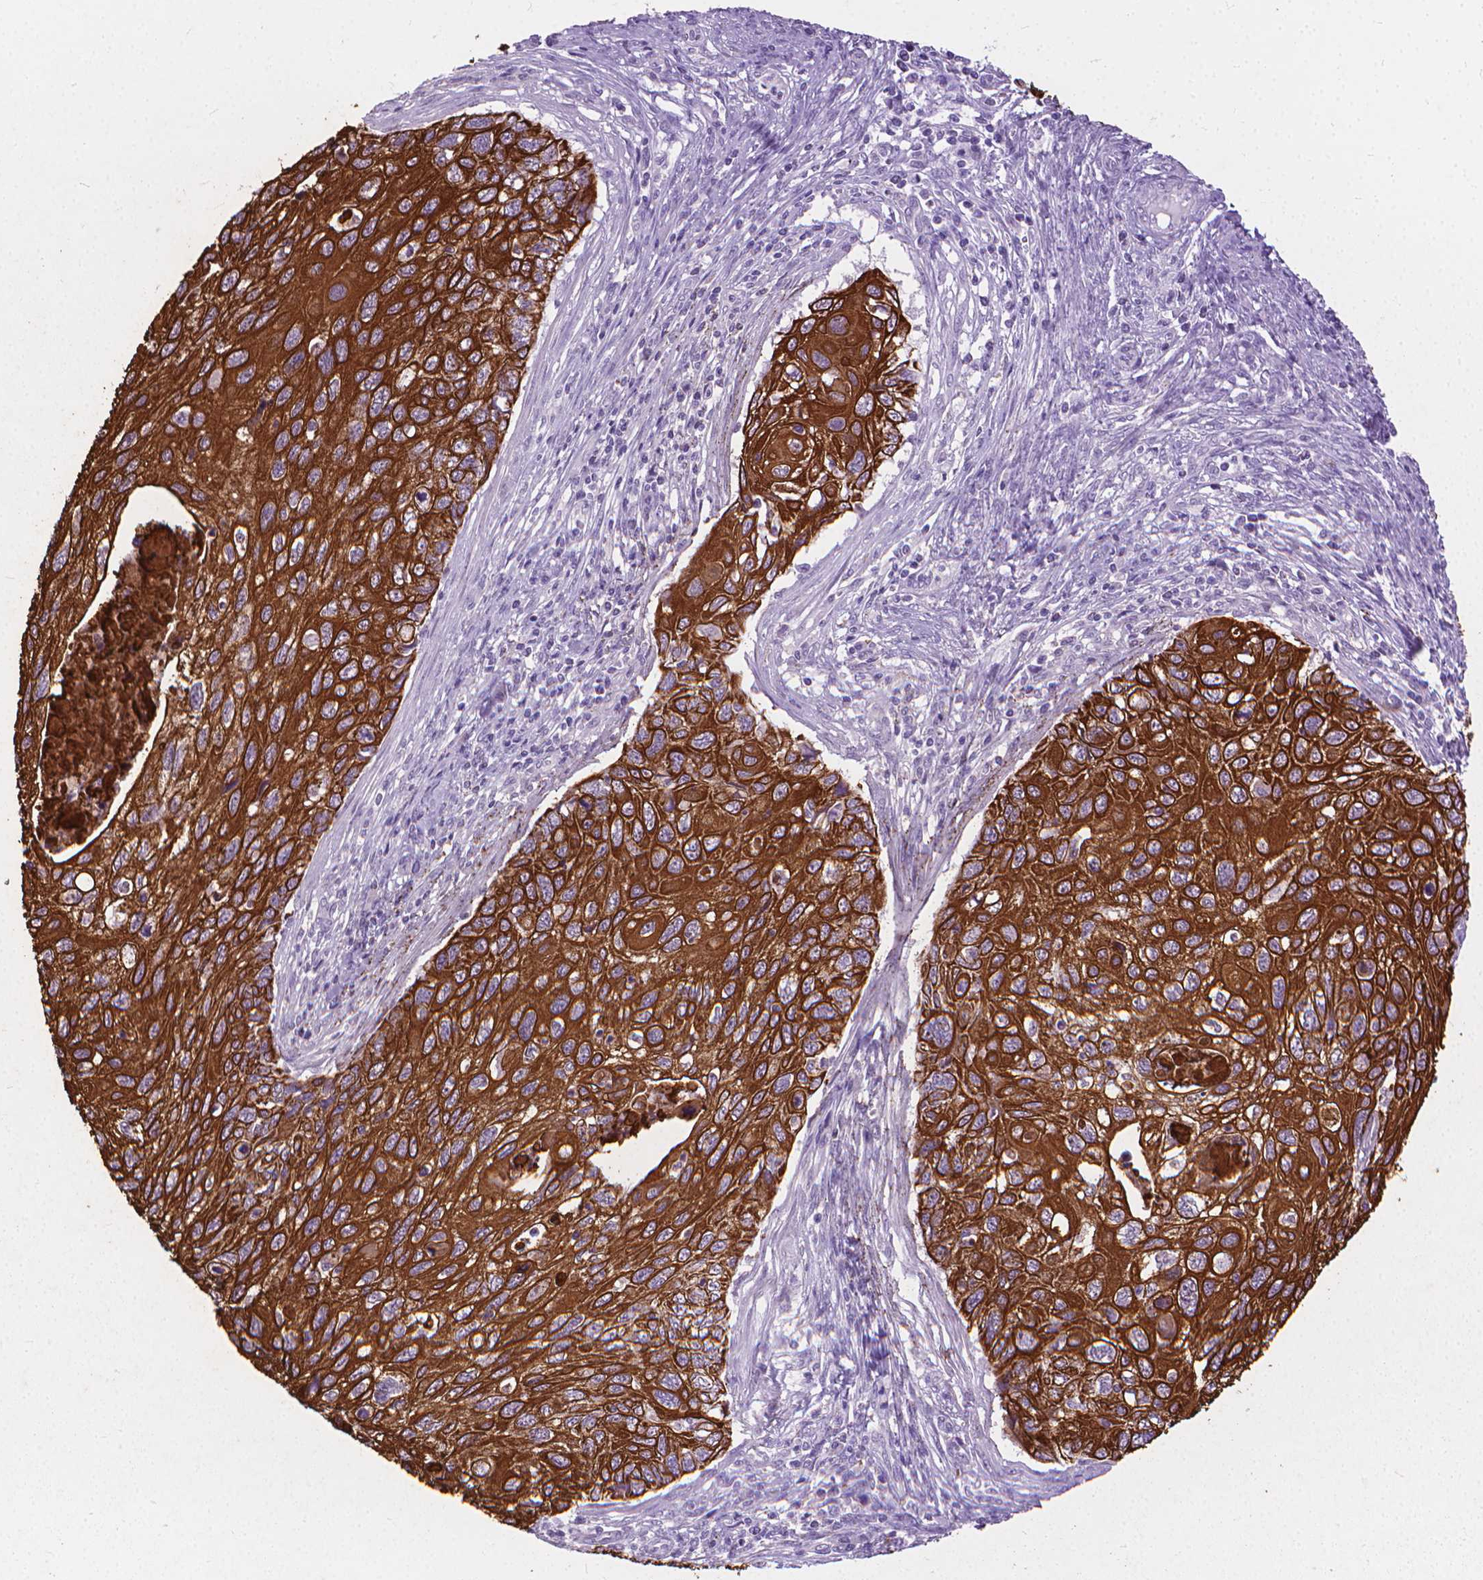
{"staining": {"intensity": "strong", "quantity": ">75%", "location": "cytoplasmic/membranous"}, "tissue": "cervical cancer", "cell_type": "Tumor cells", "image_type": "cancer", "snomed": [{"axis": "morphology", "description": "Squamous cell carcinoma, NOS"}, {"axis": "topography", "description": "Cervix"}], "caption": "Tumor cells reveal strong cytoplasmic/membranous staining in approximately >75% of cells in cervical squamous cell carcinoma. Immunohistochemistry (ihc) stains the protein of interest in brown and the nuclei are stained blue.", "gene": "KRT5", "patient": {"sex": "female", "age": 70}}